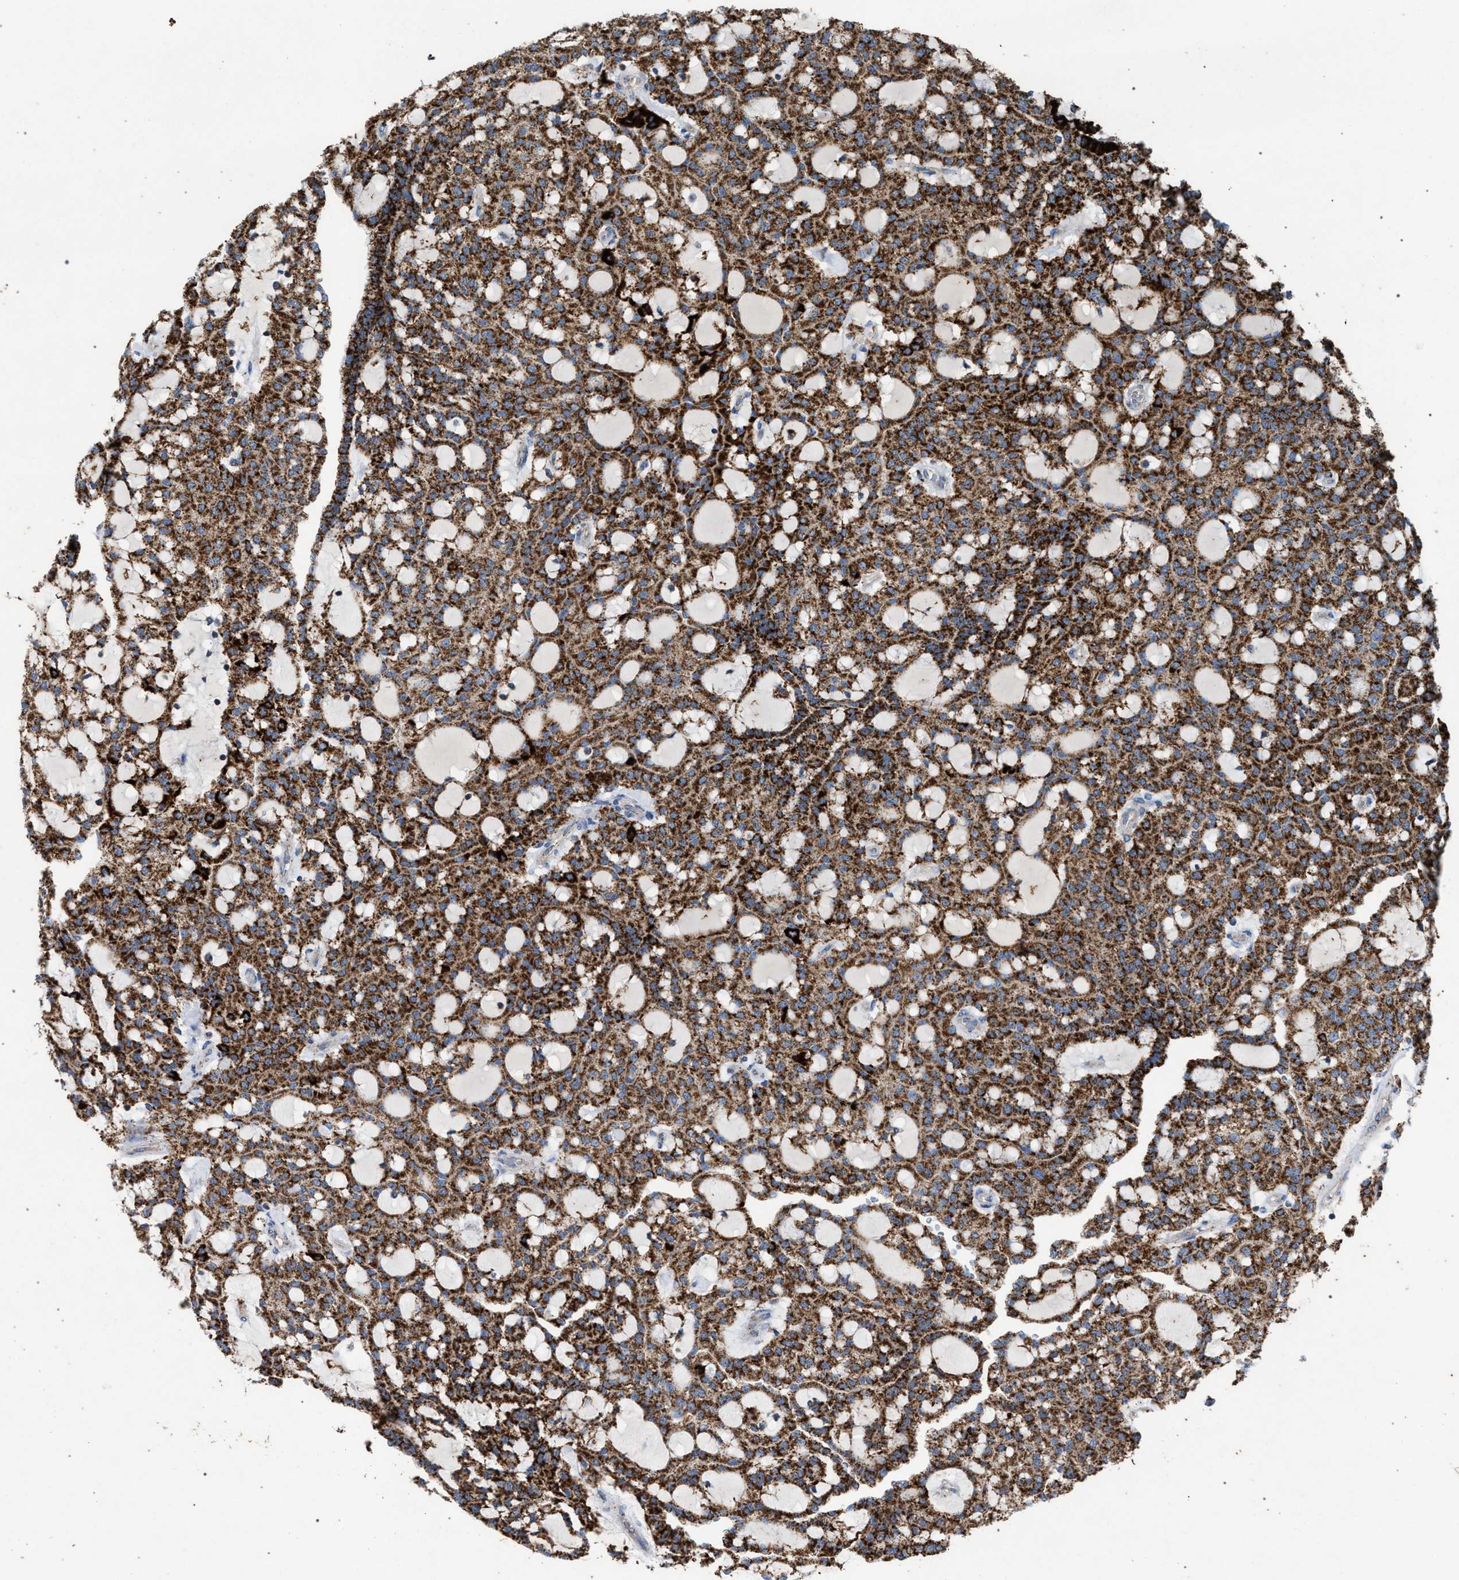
{"staining": {"intensity": "strong", "quantity": ">75%", "location": "cytoplasmic/membranous"}, "tissue": "renal cancer", "cell_type": "Tumor cells", "image_type": "cancer", "snomed": [{"axis": "morphology", "description": "Adenocarcinoma, NOS"}, {"axis": "topography", "description": "Kidney"}], "caption": "Immunohistochemistry (IHC) of renal cancer (adenocarcinoma) displays high levels of strong cytoplasmic/membranous staining in approximately >75% of tumor cells.", "gene": "VPS13A", "patient": {"sex": "male", "age": 63}}